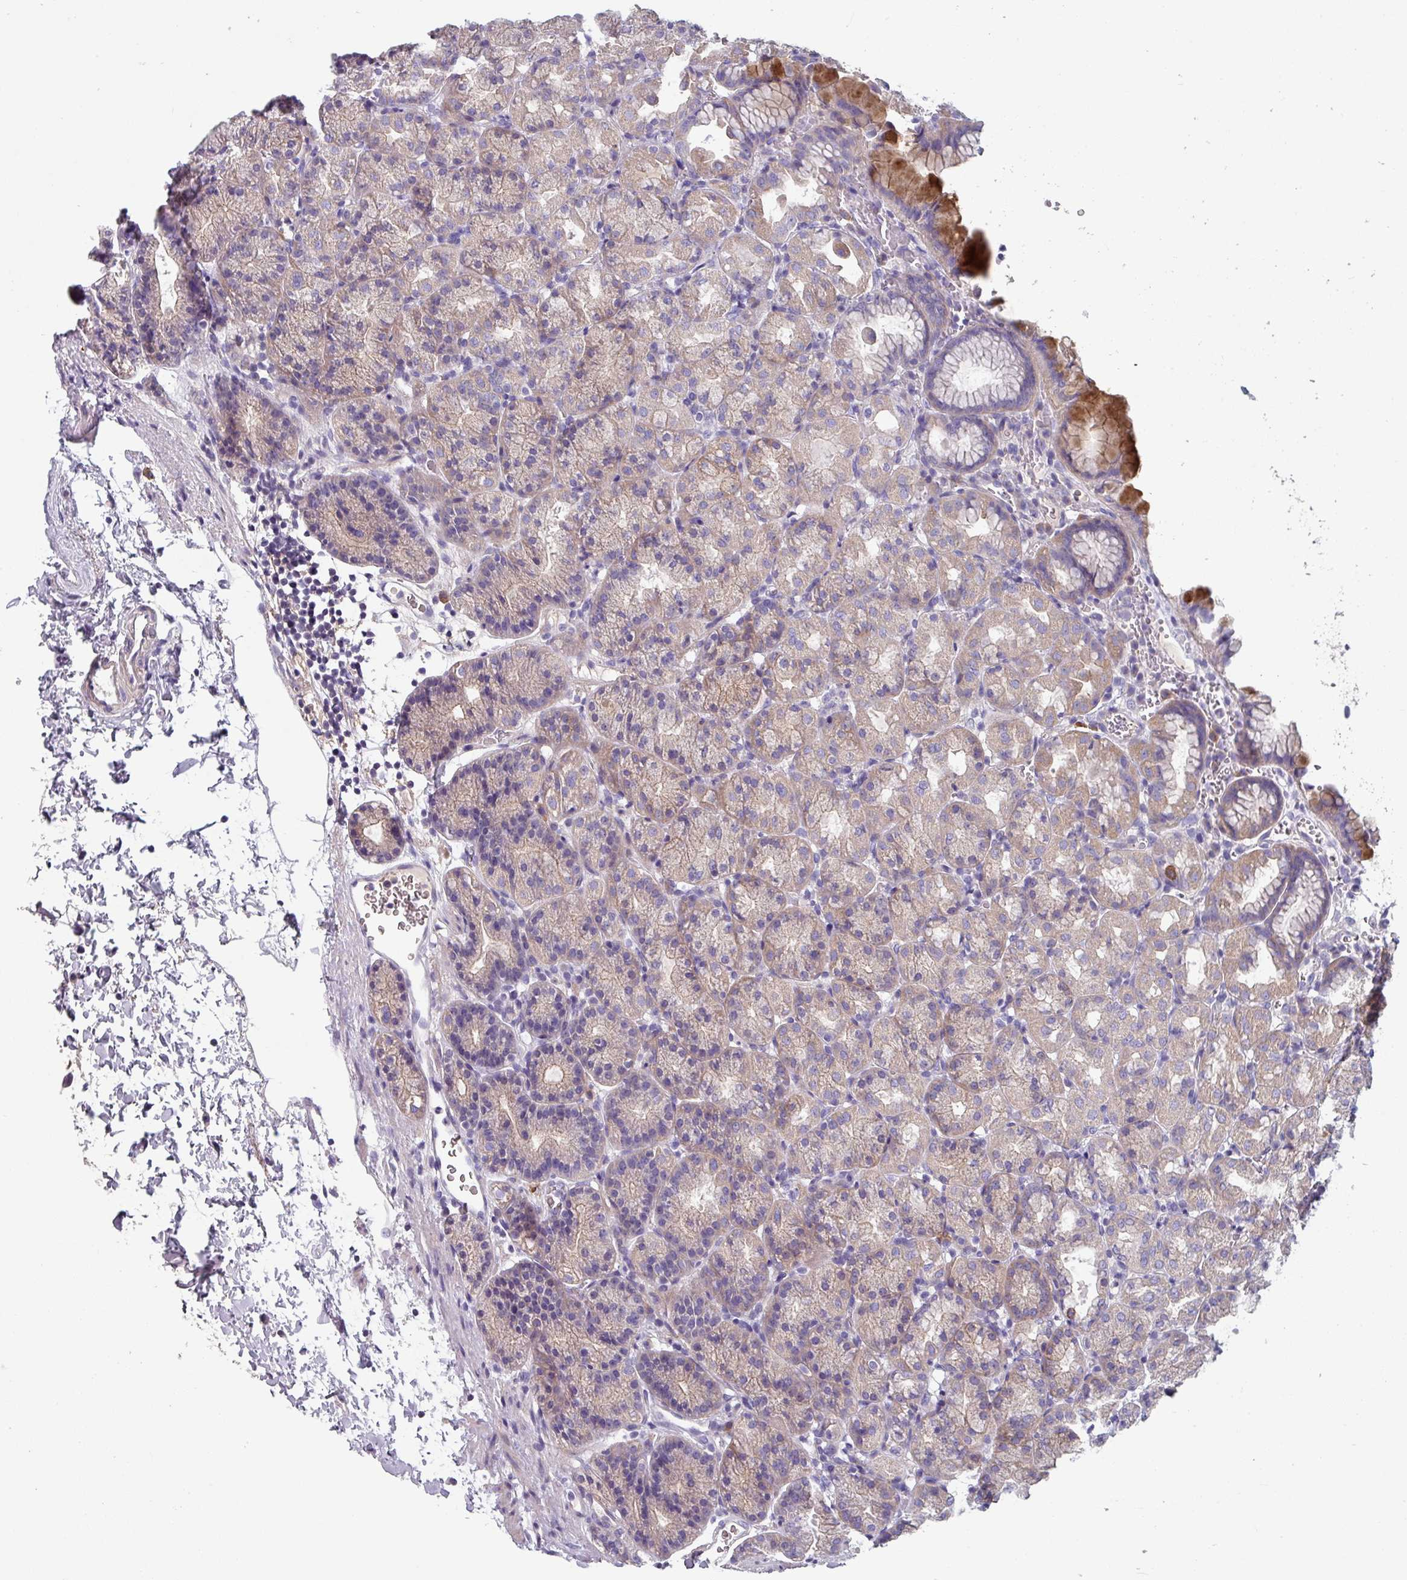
{"staining": {"intensity": "moderate", "quantity": "<25%", "location": "cytoplasmic/membranous"}, "tissue": "stomach", "cell_type": "Glandular cells", "image_type": "normal", "snomed": [{"axis": "morphology", "description": "Normal tissue, NOS"}, {"axis": "topography", "description": "Stomach, upper"}], "caption": "A photomicrograph of stomach stained for a protein demonstrates moderate cytoplasmic/membranous brown staining in glandular cells.", "gene": "TMEM132A", "patient": {"sex": "female", "age": 81}}